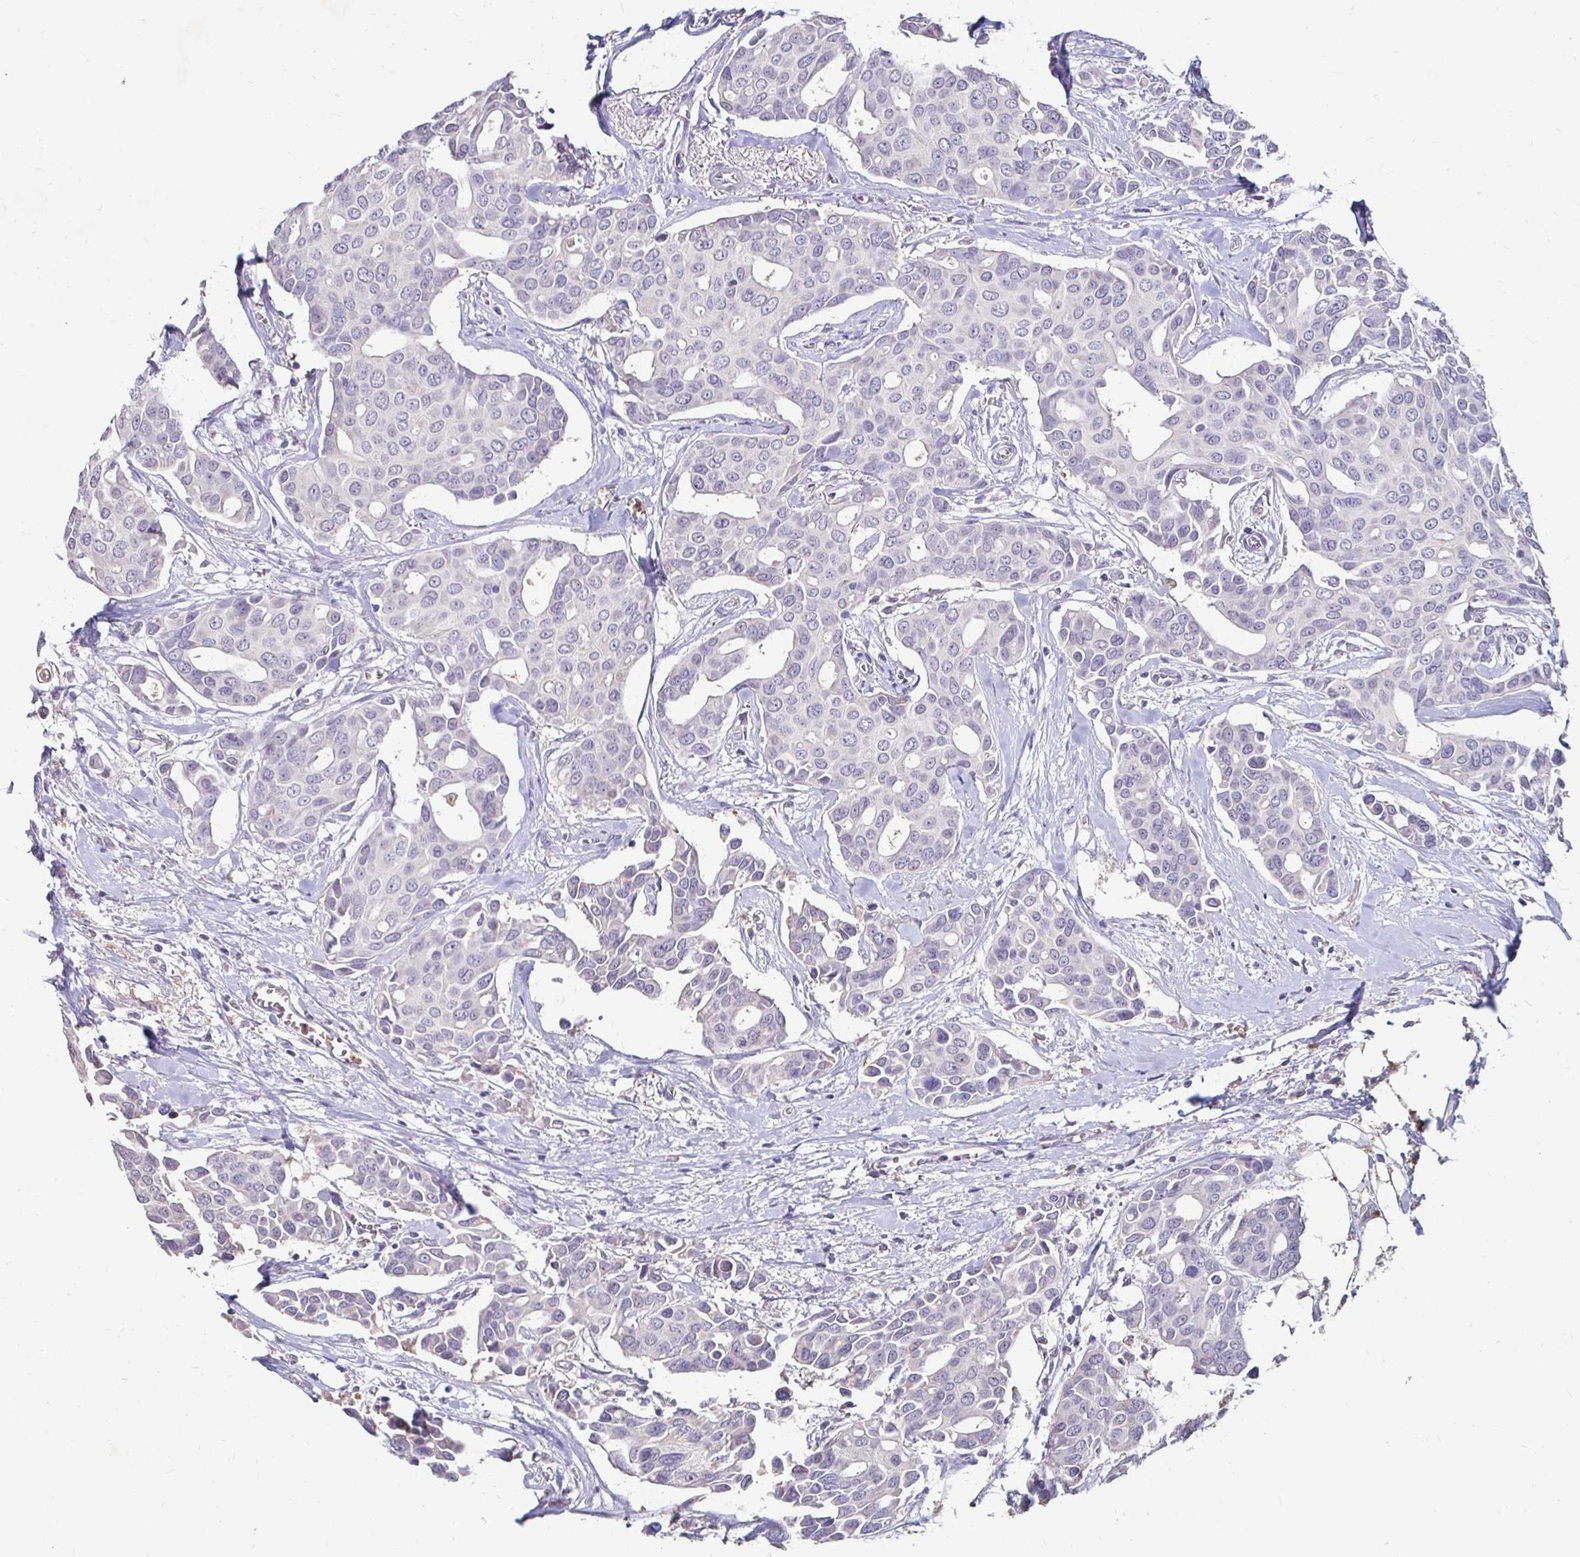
{"staining": {"intensity": "negative", "quantity": "none", "location": "none"}, "tissue": "breast cancer", "cell_type": "Tumor cells", "image_type": "cancer", "snomed": [{"axis": "morphology", "description": "Duct carcinoma"}, {"axis": "topography", "description": "Breast"}], "caption": "The IHC micrograph has no significant staining in tumor cells of breast intraductal carcinoma tissue. Brightfield microscopy of immunohistochemistry (IHC) stained with DAB (3,3'-diaminobenzidine) (brown) and hematoxylin (blue), captured at high magnification.", "gene": "GK2", "patient": {"sex": "female", "age": 54}}